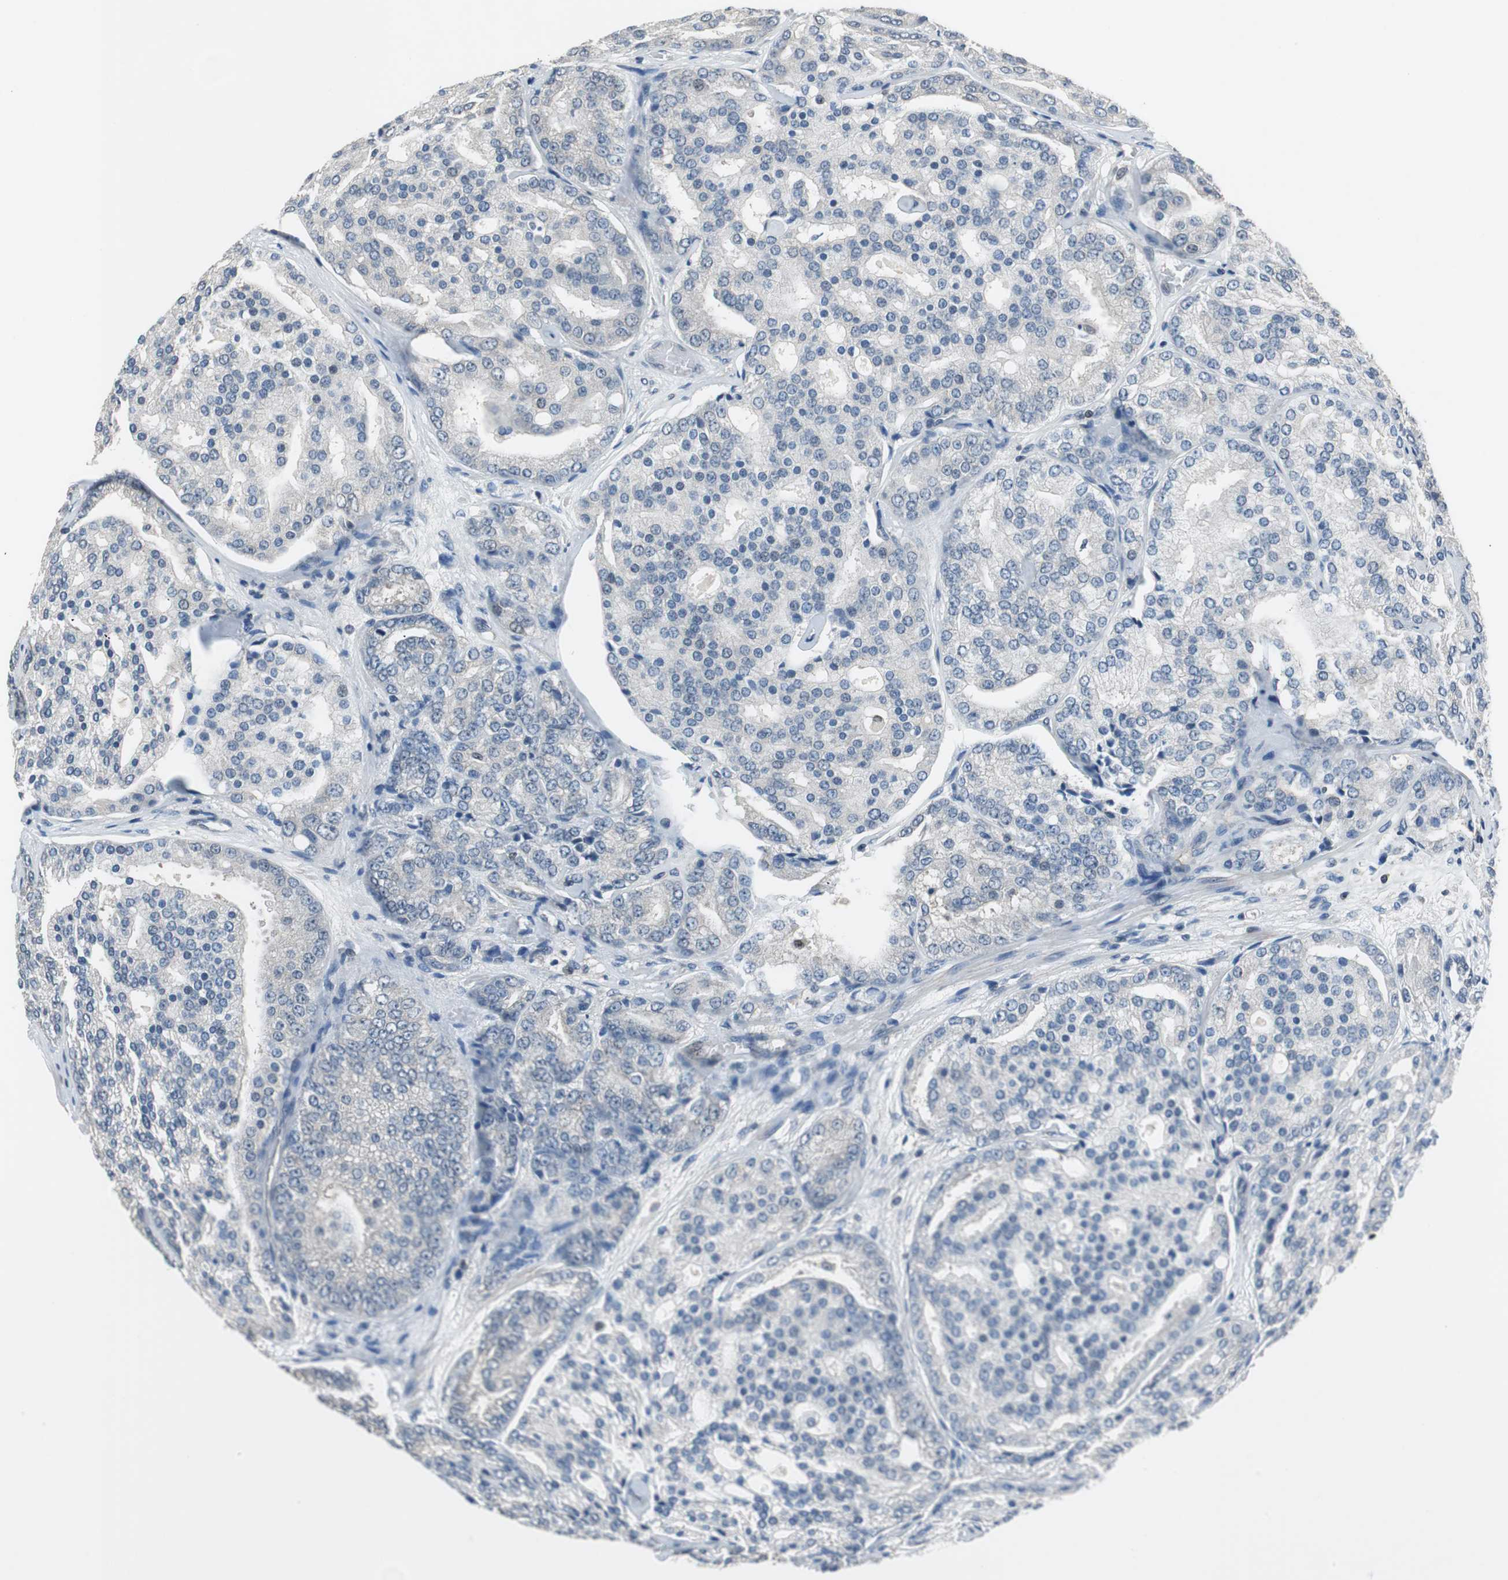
{"staining": {"intensity": "negative", "quantity": "none", "location": "none"}, "tissue": "prostate cancer", "cell_type": "Tumor cells", "image_type": "cancer", "snomed": [{"axis": "morphology", "description": "Adenocarcinoma, High grade"}, {"axis": "topography", "description": "Prostate"}], "caption": "High magnification brightfield microscopy of prostate cancer (high-grade adenocarcinoma) stained with DAB (3,3'-diaminobenzidine) (brown) and counterstained with hematoxylin (blue): tumor cells show no significant expression.", "gene": "MAFB", "patient": {"sex": "male", "age": 64}}